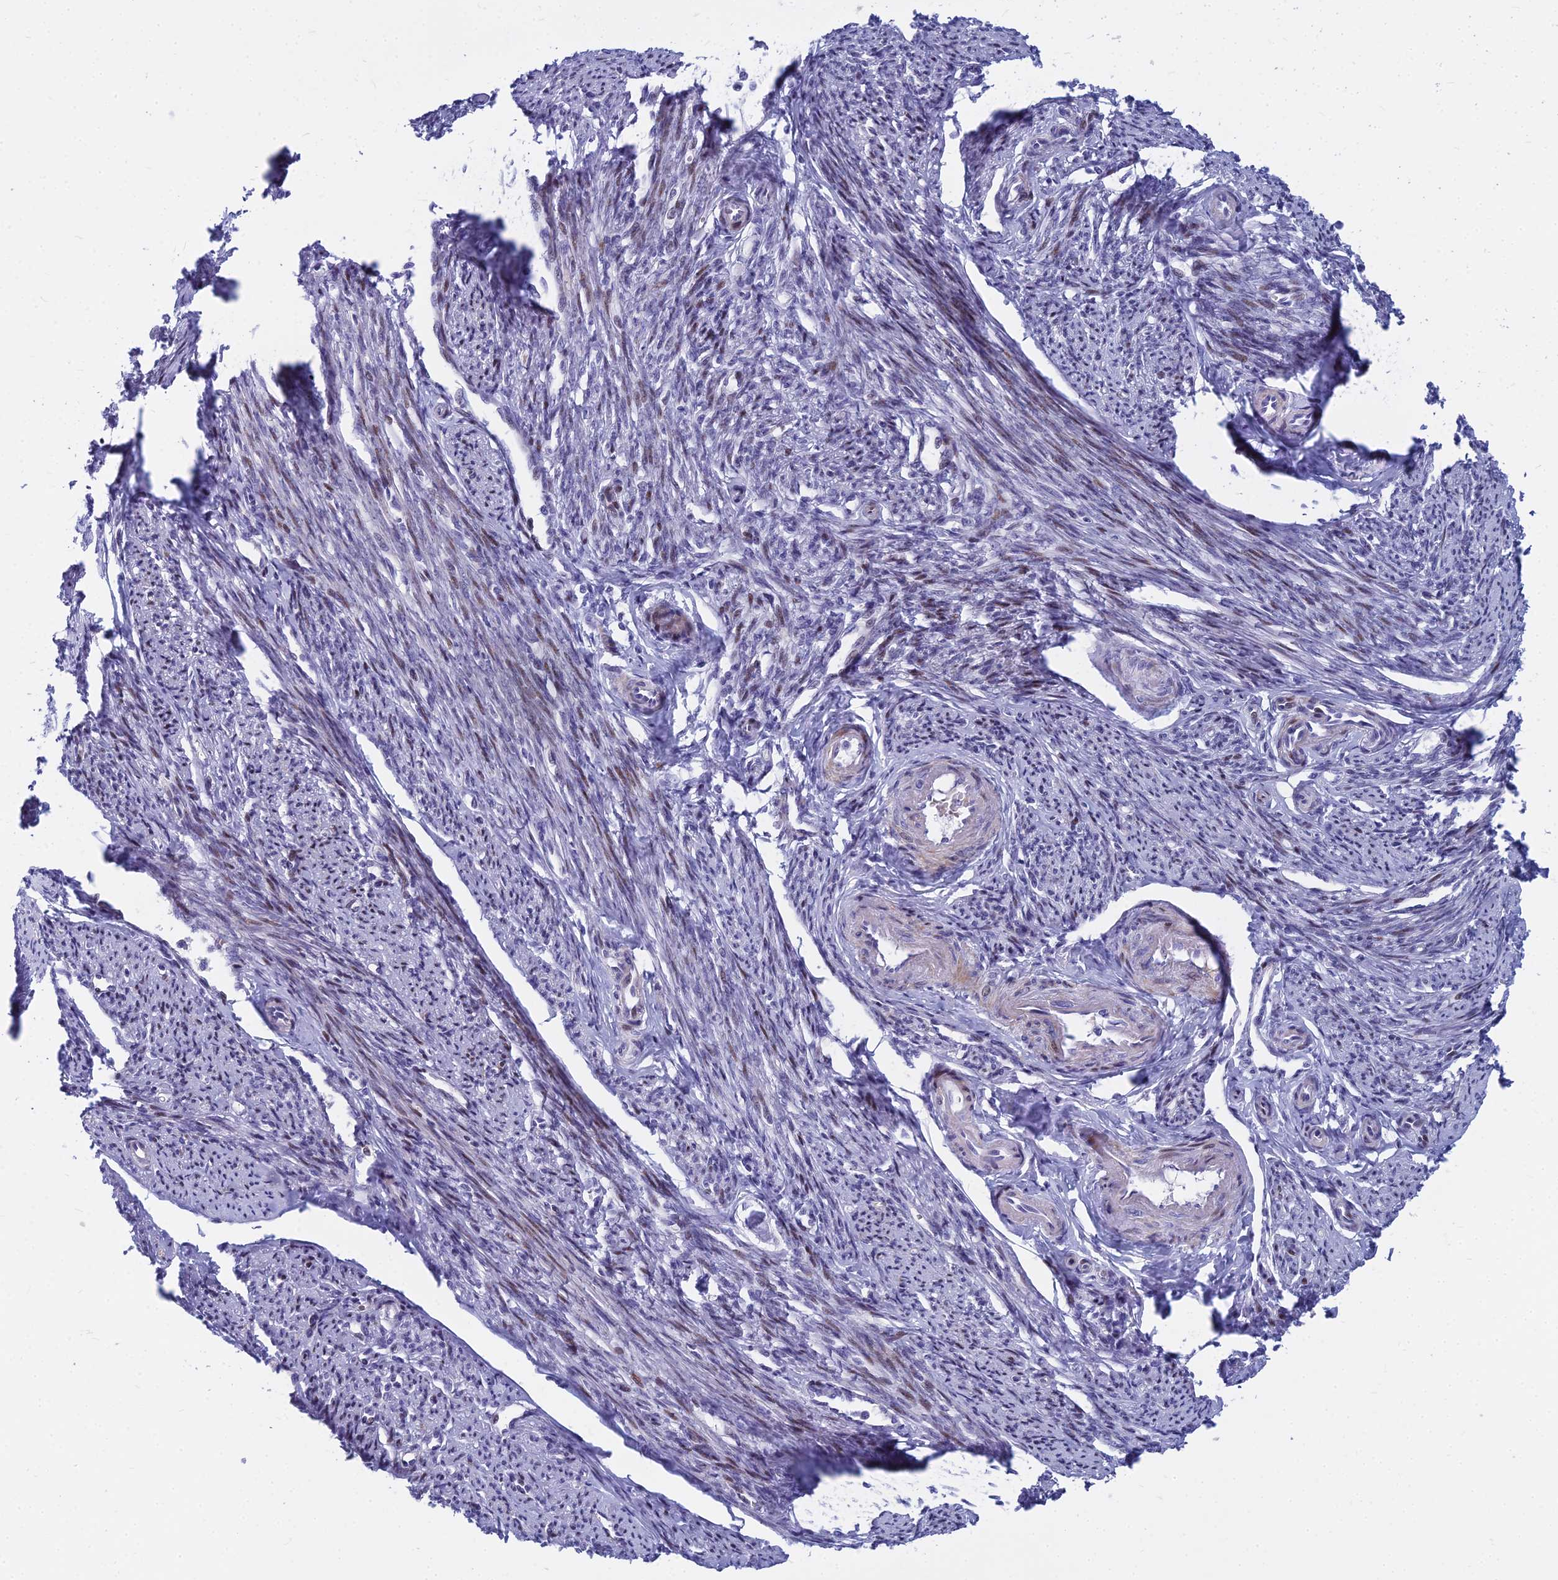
{"staining": {"intensity": "moderate", "quantity": "<25%", "location": "cytoplasmic/membranous,nuclear"}, "tissue": "smooth muscle", "cell_type": "Smooth muscle cells", "image_type": "normal", "snomed": [{"axis": "morphology", "description": "Normal tissue, NOS"}, {"axis": "topography", "description": "Smooth muscle"}, {"axis": "topography", "description": "Uterus"}], "caption": "Immunohistochemistry micrograph of normal smooth muscle: human smooth muscle stained using immunohistochemistry (IHC) shows low levels of moderate protein expression localized specifically in the cytoplasmic/membranous,nuclear of smooth muscle cells, appearing as a cytoplasmic/membranous,nuclear brown color.", "gene": "MYBPC2", "patient": {"sex": "female", "age": 59}}